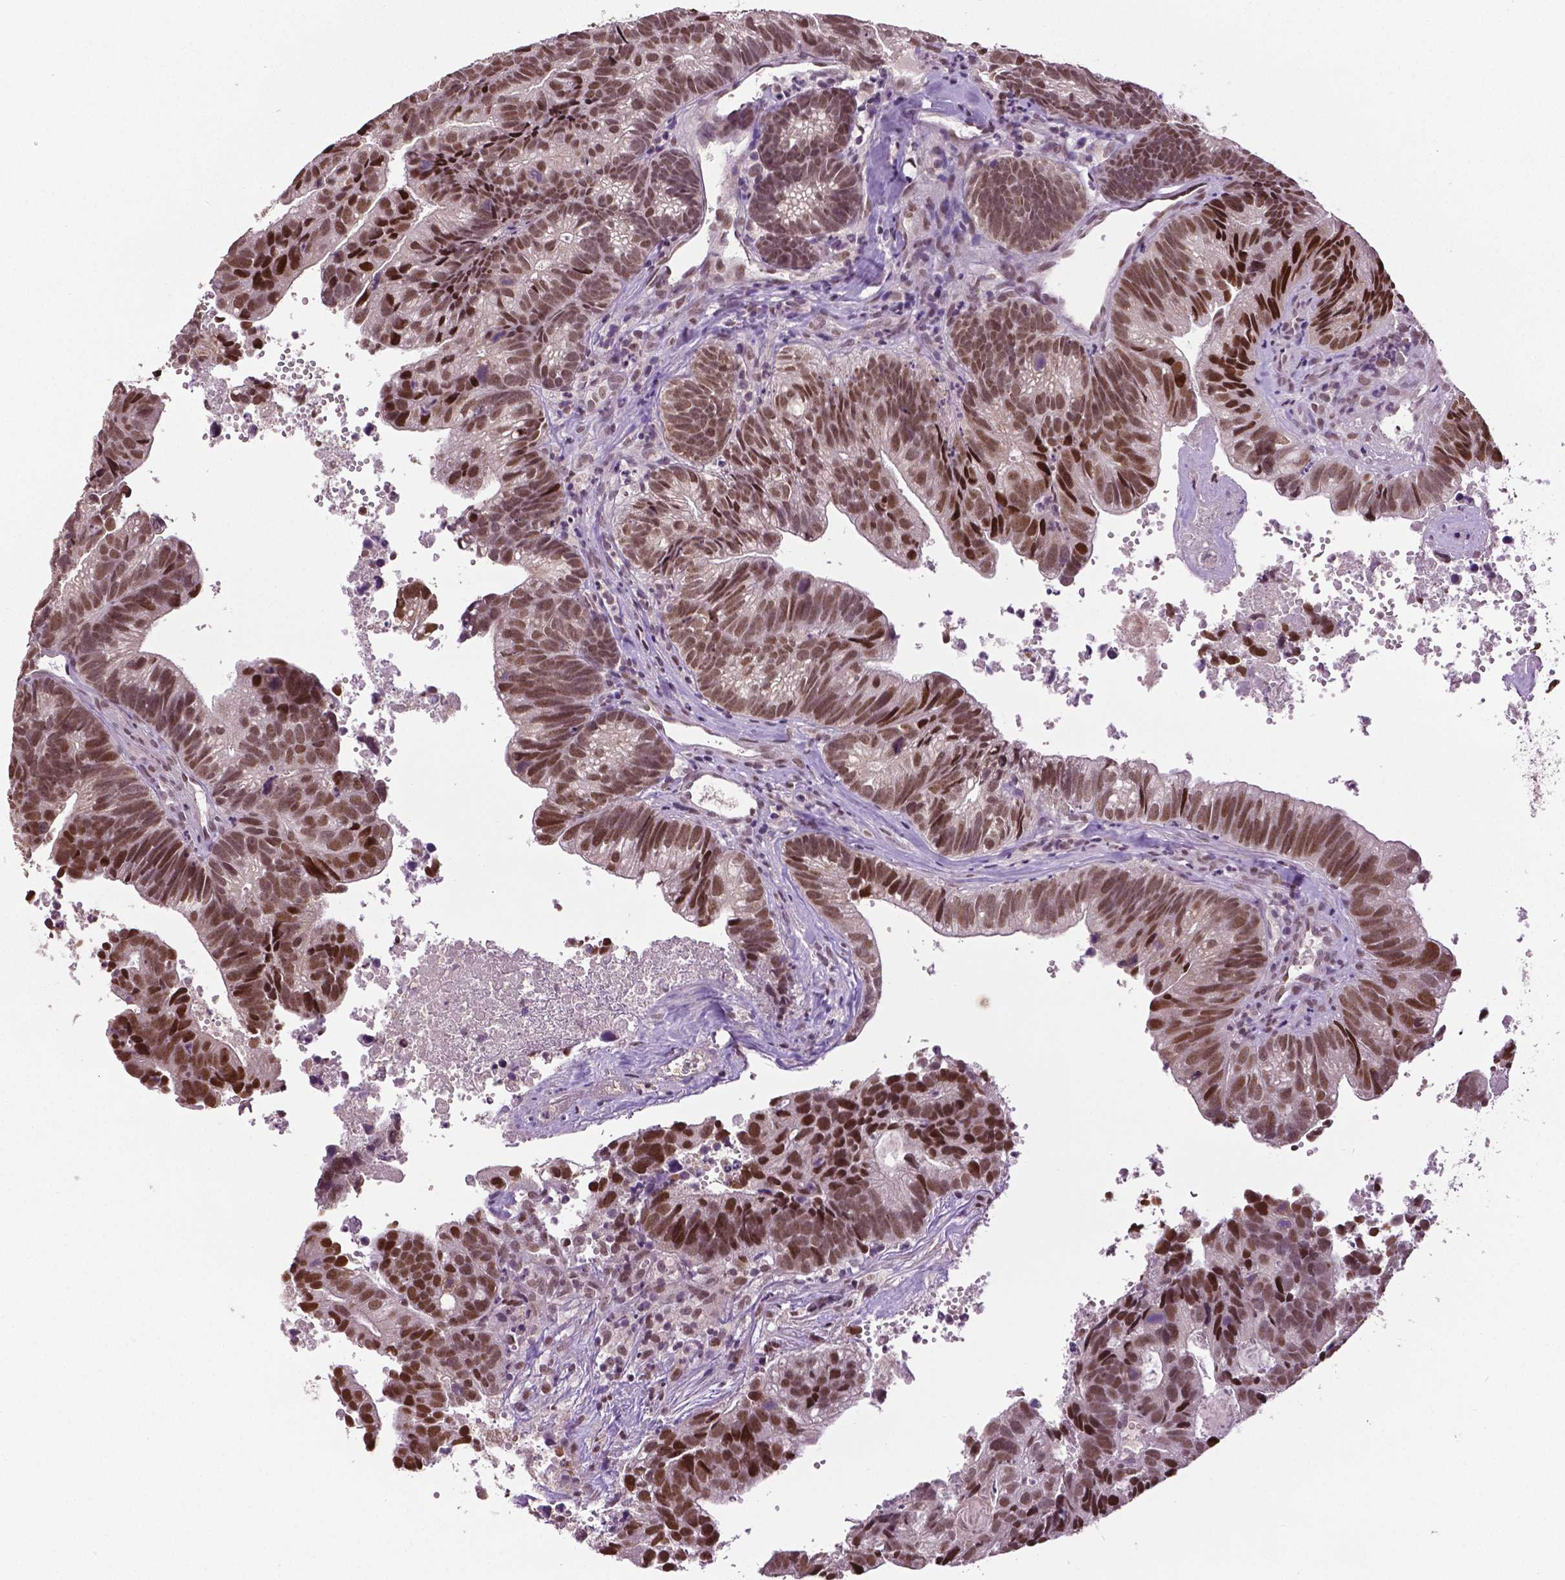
{"staining": {"intensity": "moderate", "quantity": ">75%", "location": "nuclear"}, "tissue": "head and neck cancer", "cell_type": "Tumor cells", "image_type": "cancer", "snomed": [{"axis": "morphology", "description": "Adenocarcinoma, NOS"}, {"axis": "topography", "description": "Head-Neck"}], "caption": "A brown stain shows moderate nuclear positivity of a protein in head and neck cancer (adenocarcinoma) tumor cells.", "gene": "DLX5", "patient": {"sex": "male", "age": 62}}